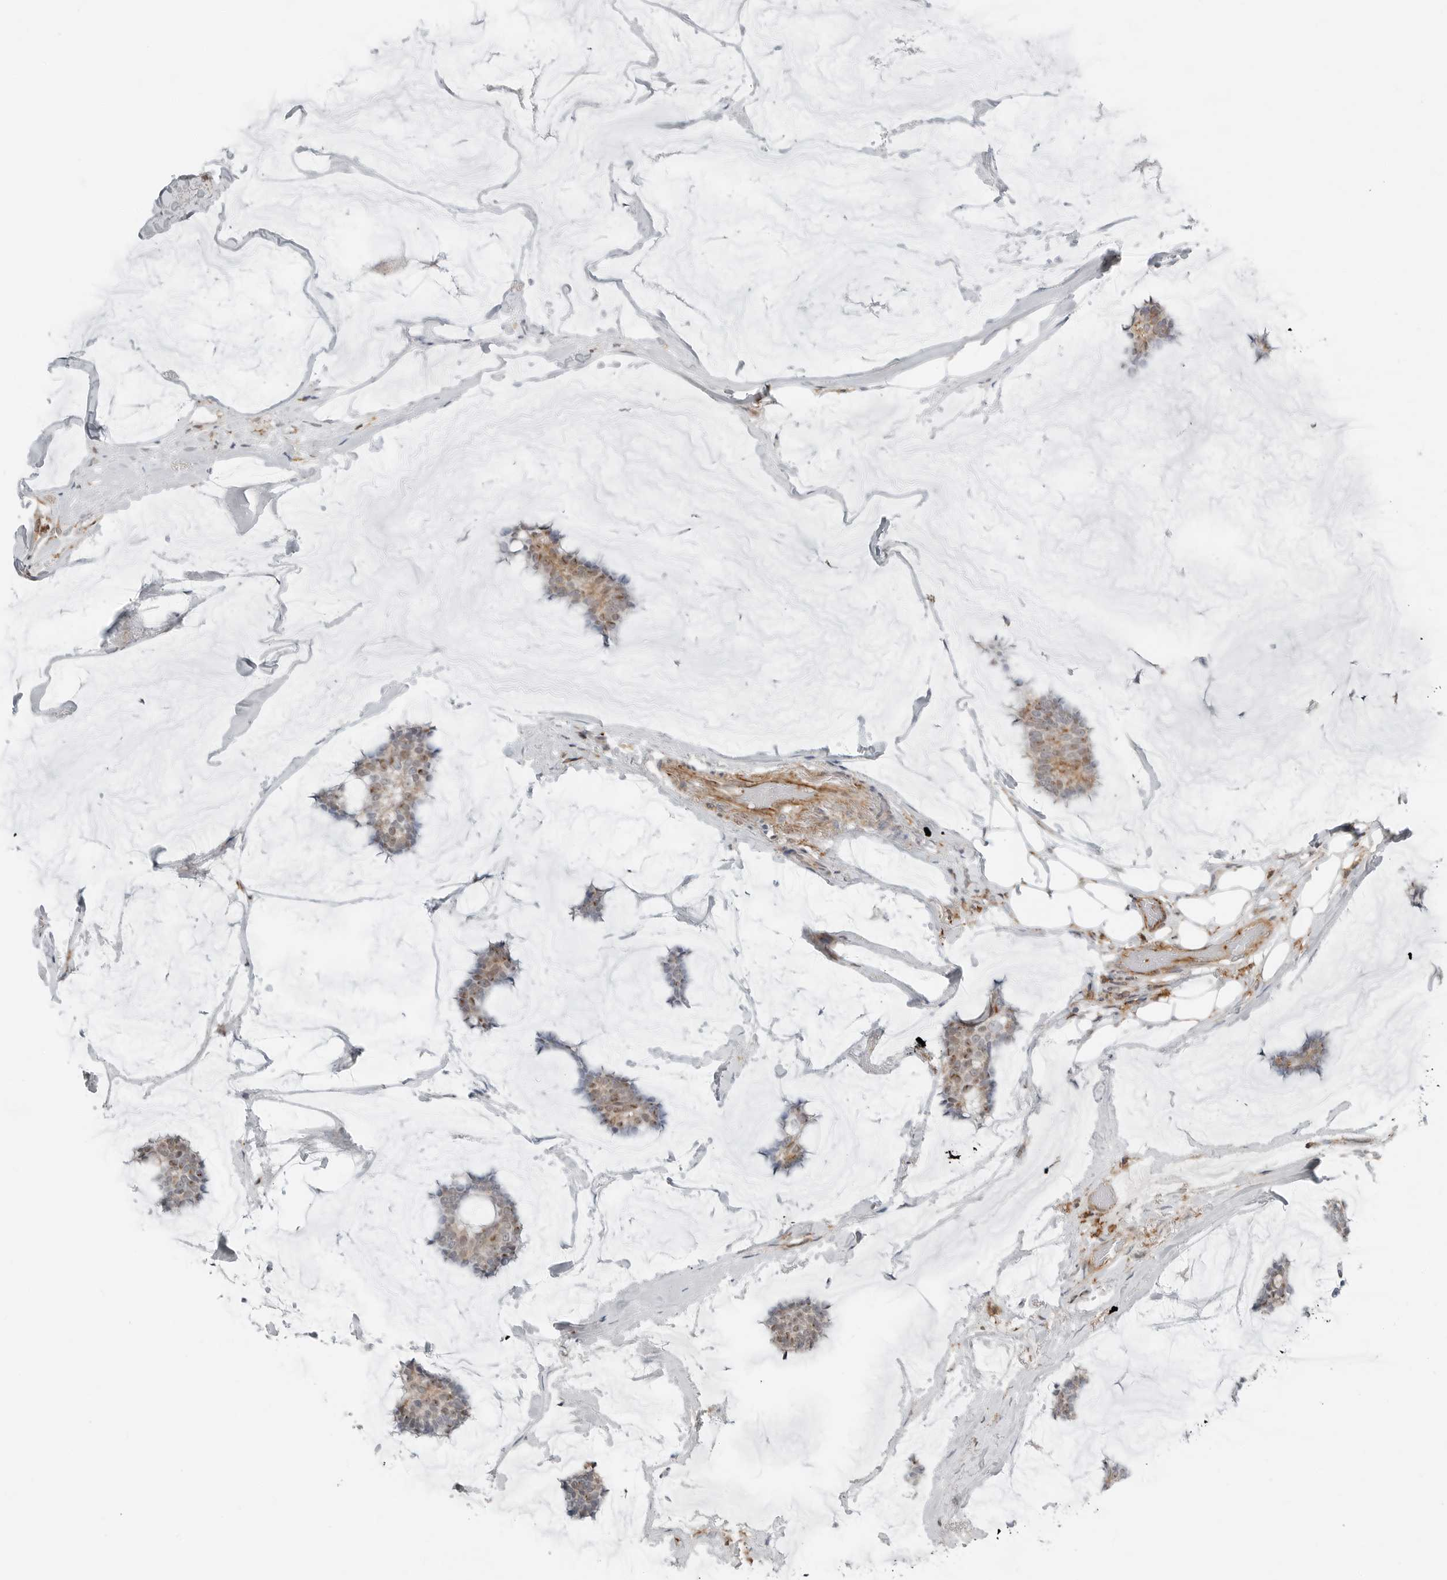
{"staining": {"intensity": "weak", "quantity": ">75%", "location": "cytoplasmic/membranous"}, "tissue": "breast cancer", "cell_type": "Tumor cells", "image_type": "cancer", "snomed": [{"axis": "morphology", "description": "Duct carcinoma"}, {"axis": "topography", "description": "Breast"}], "caption": "DAB immunohistochemical staining of human breast cancer (infiltrating ductal carcinoma) exhibits weak cytoplasmic/membranous protein staining in about >75% of tumor cells.", "gene": "LEFTY2", "patient": {"sex": "female", "age": 93}}